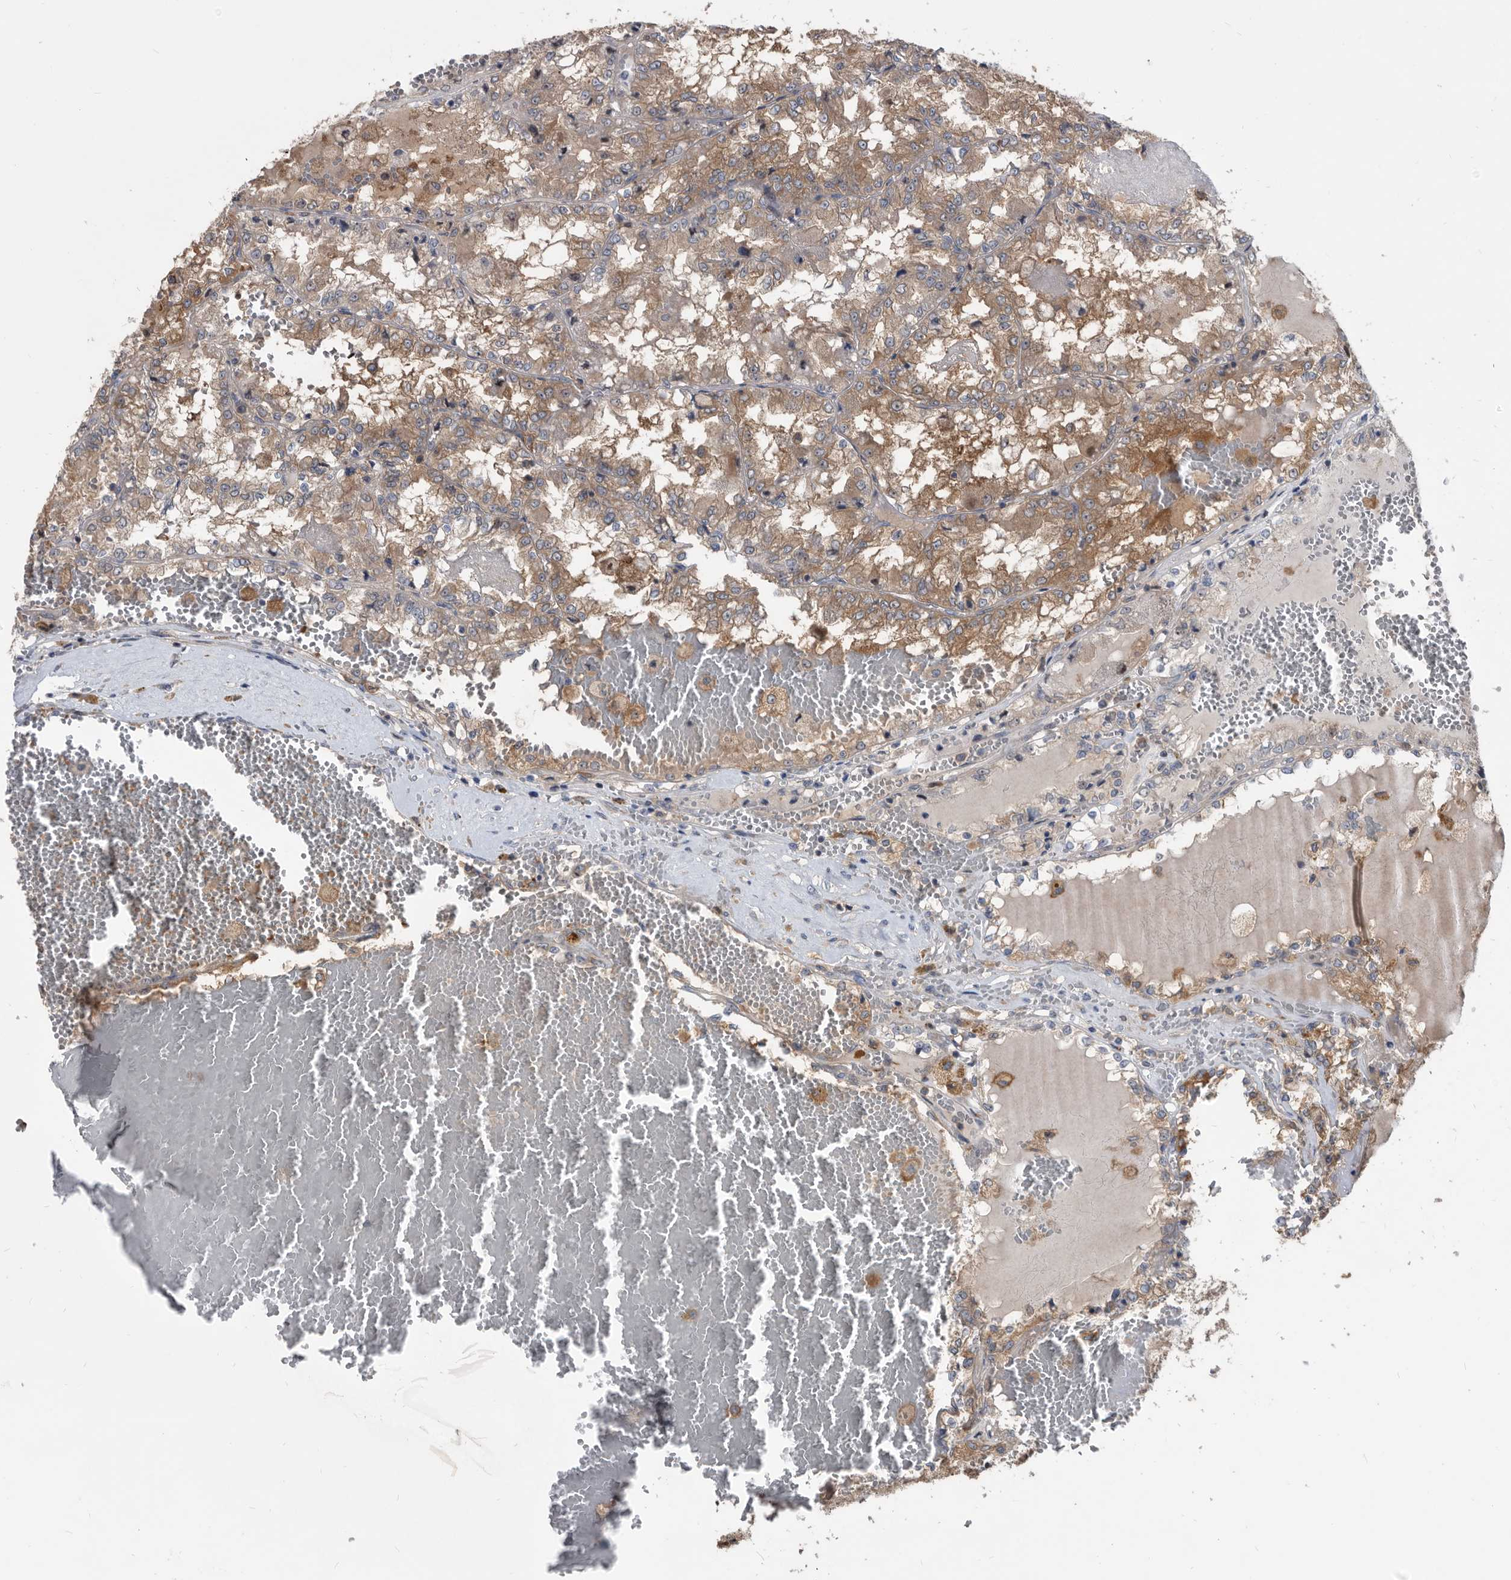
{"staining": {"intensity": "weak", "quantity": "<25%", "location": "cytoplasmic/membranous"}, "tissue": "renal cancer", "cell_type": "Tumor cells", "image_type": "cancer", "snomed": [{"axis": "morphology", "description": "Adenocarcinoma, NOS"}, {"axis": "topography", "description": "Kidney"}], "caption": "IHC of human renal adenocarcinoma displays no positivity in tumor cells.", "gene": "APEH", "patient": {"sex": "female", "age": 56}}